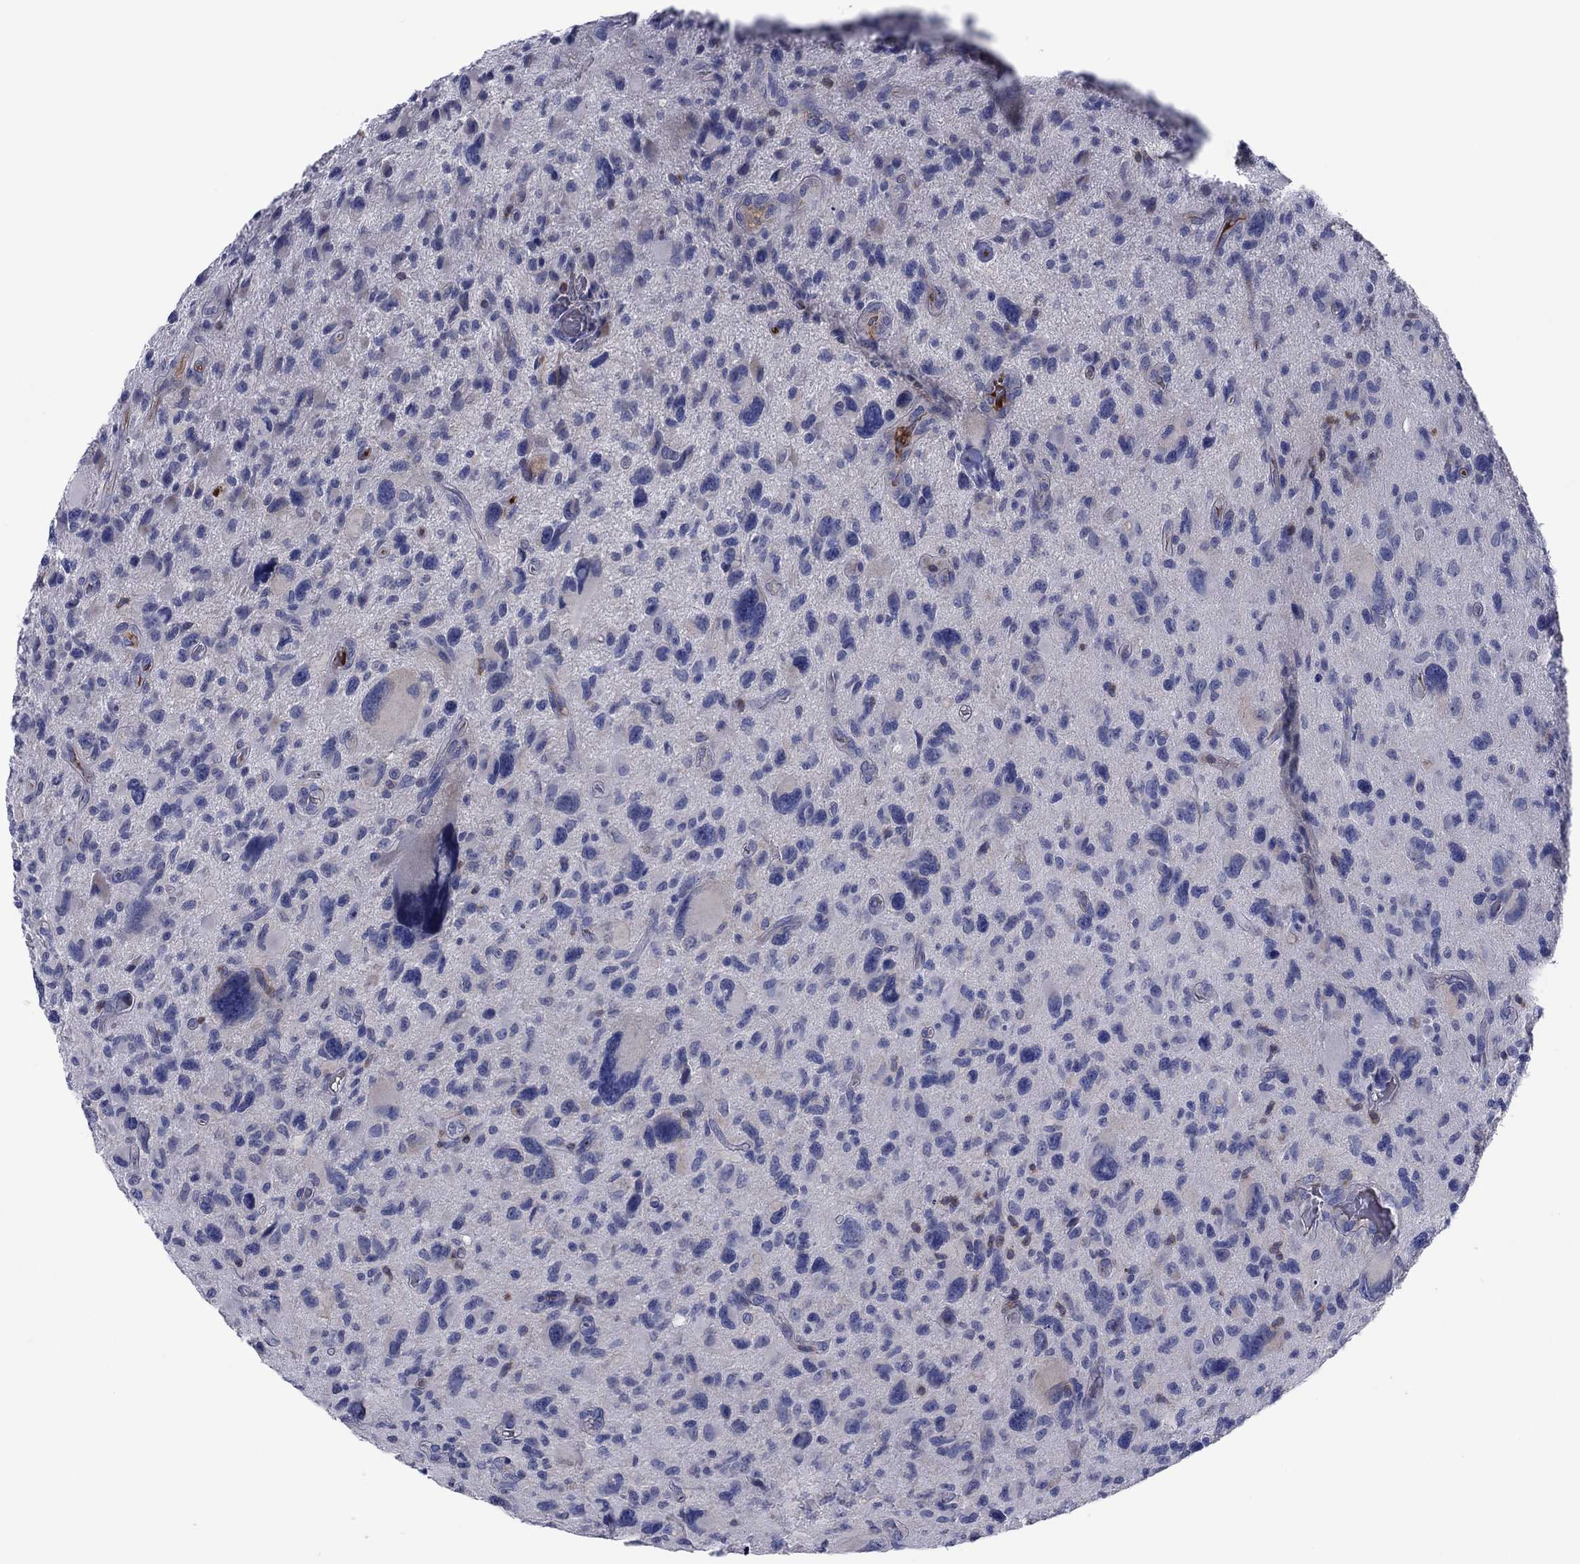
{"staining": {"intensity": "negative", "quantity": "none", "location": "none"}, "tissue": "glioma", "cell_type": "Tumor cells", "image_type": "cancer", "snomed": [{"axis": "morphology", "description": "Glioma, malignant, NOS"}, {"axis": "morphology", "description": "Glioma, malignant, High grade"}, {"axis": "topography", "description": "Brain"}], "caption": "DAB (3,3'-diaminobenzidine) immunohistochemical staining of malignant glioma (high-grade) displays no significant expression in tumor cells. The staining is performed using DAB brown chromogen with nuclei counter-stained in using hematoxylin.", "gene": "PVR", "patient": {"sex": "female", "age": 71}}